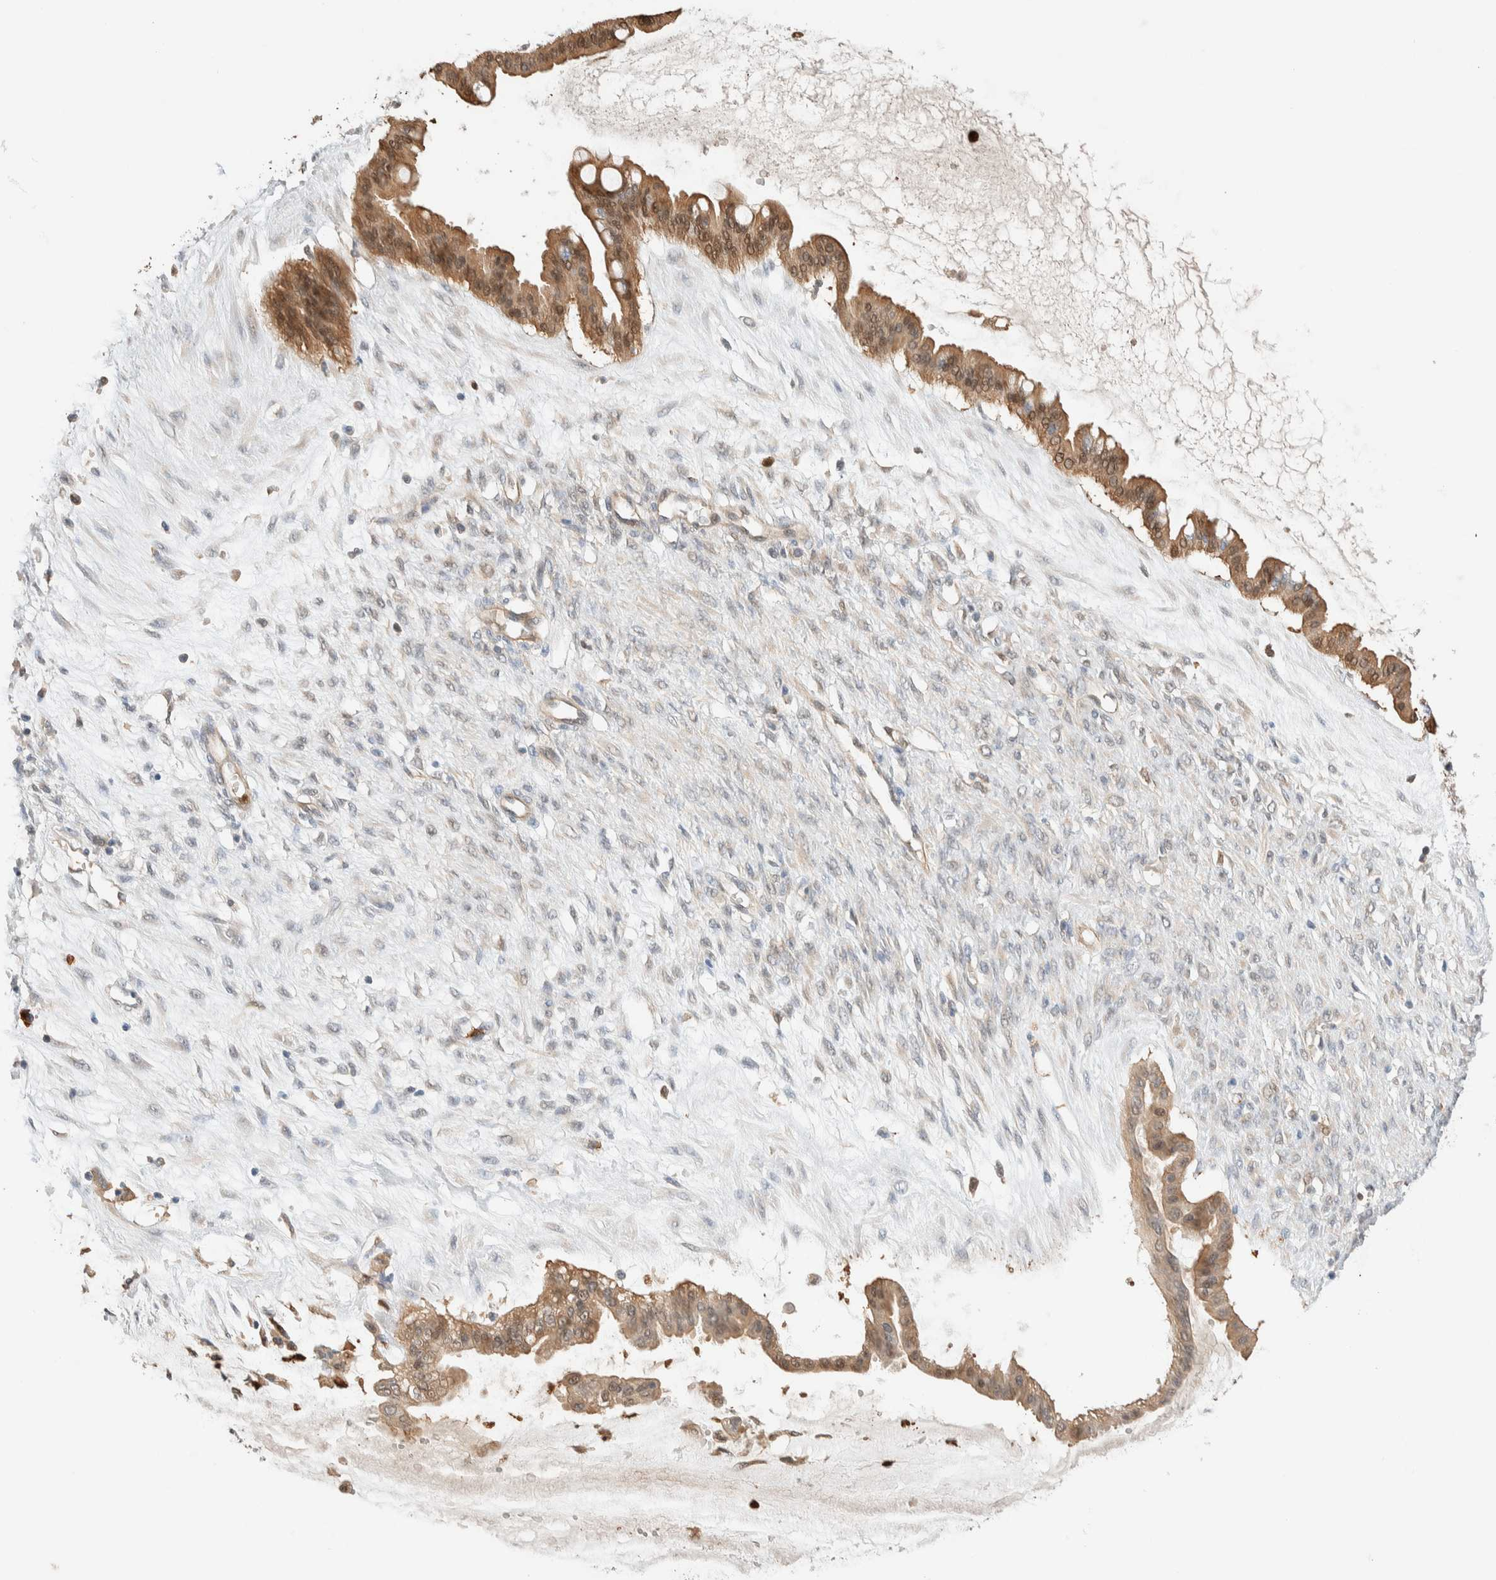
{"staining": {"intensity": "moderate", "quantity": ">75%", "location": "cytoplasmic/membranous,nuclear"}, "tissue": "ovarian cancer", "cell_type": "Tumor cells", "image_type": "cancer", "snomed": [{"axis": "morphology", "description": "Cystadenocarcinoma, mucinous, NOS"}, {"axis": "topography", "description": "Ovary"}], "caption": "This photomicrograph demonstrates immunohistochemistry staining of mucinous cystadenocarcinoma (ovarian), with medium moderate cytoplasmic/membranous and nuclear staining in approximately >75% of tumor cells.", "gene": "SETD4", "patient": {"sex": "female", "age": 73}}